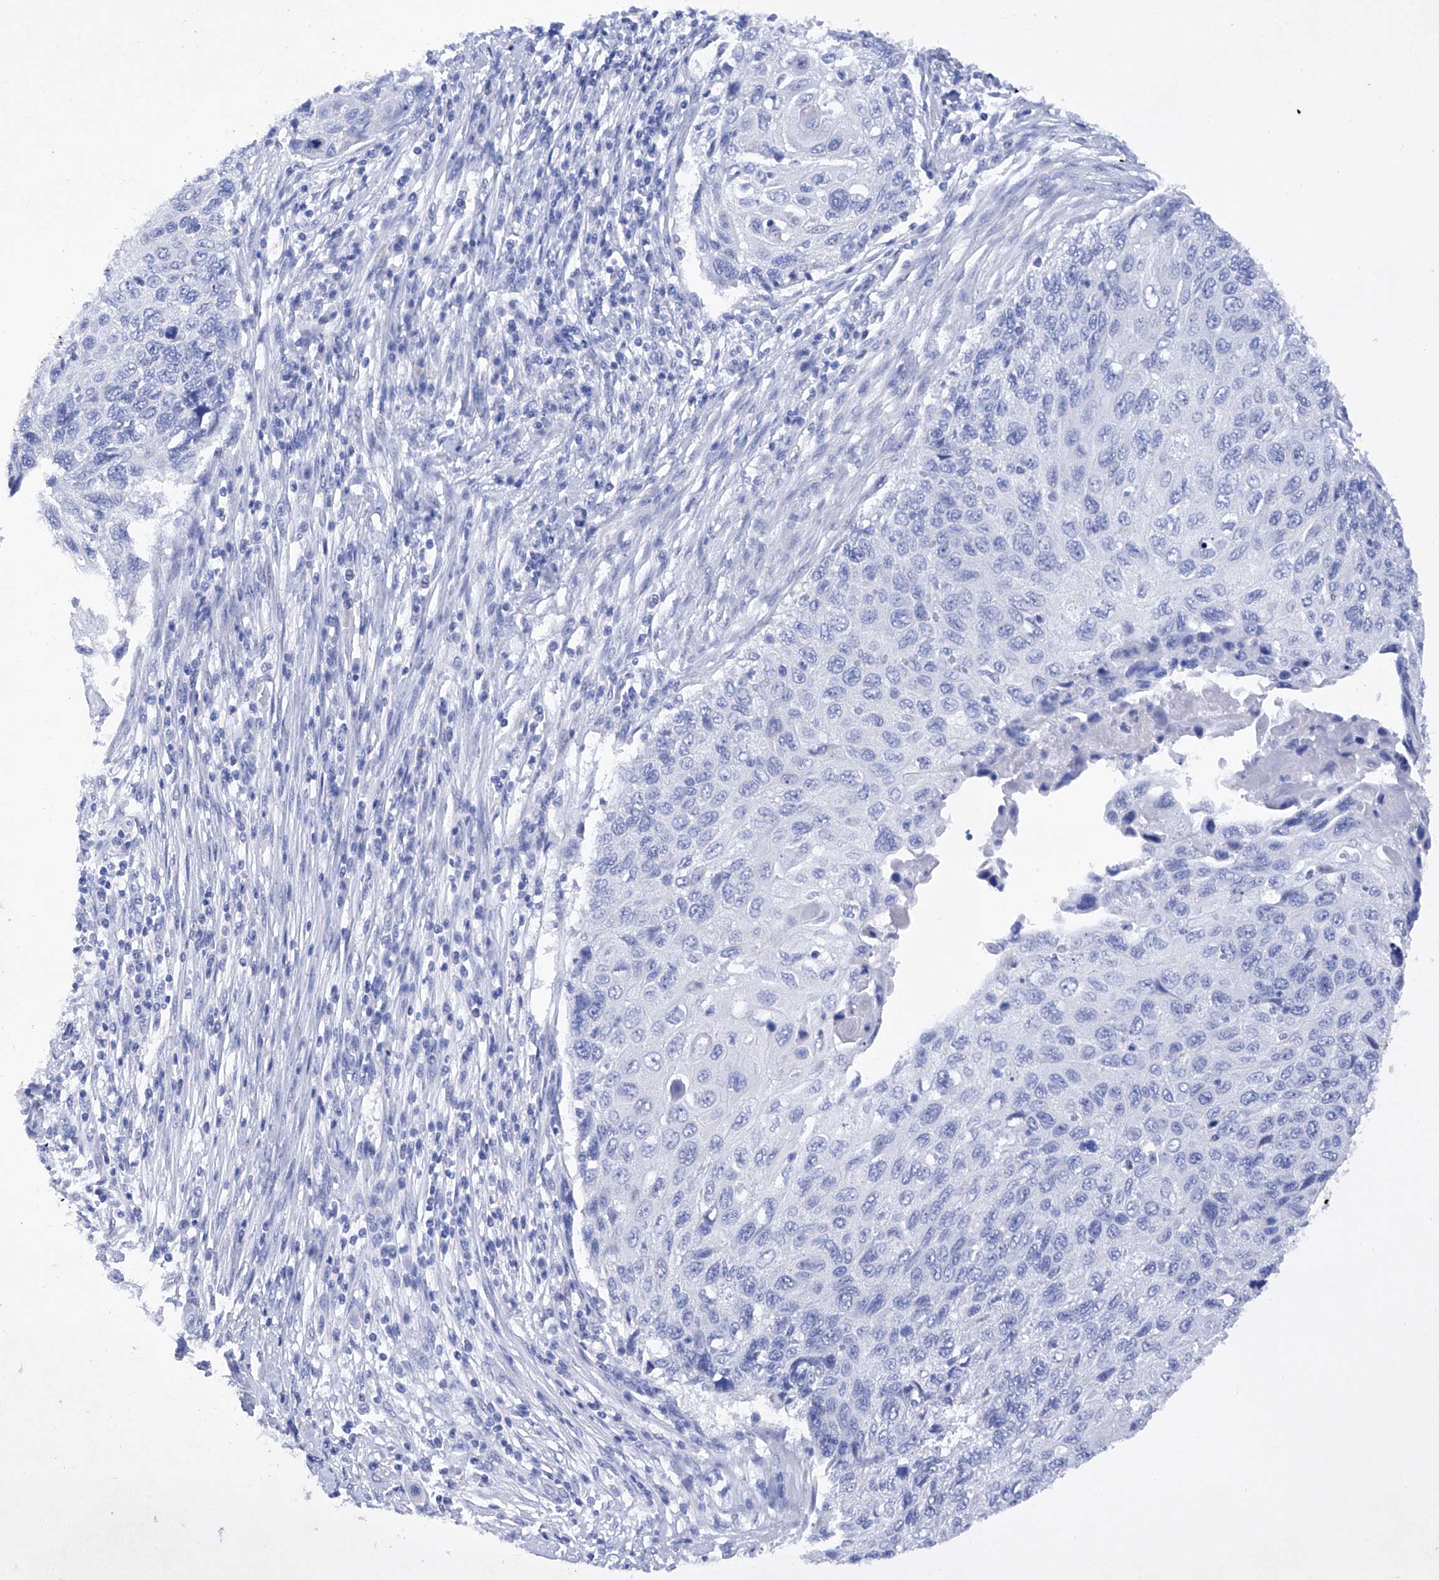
{"staining": {"intensity": "negative", "quantity": "none", "location": "none"}, "tissue": "cervical cancer", "cell_type": "Tumor cells", "image_type": "cancer", "snomed": [{"axis": "morphology", "description": "Squamous cell carcinoma, NOS"}, {"axis": "topography", "description": "Cervix"}], "caption": "A high-resolution histopathology image shows IHC staining of cervical cancer (squamous cell carcinoma), which reveals no significant expression in tumor cells.", "gene": "BARX2", "patient": {"sex": "female", "age": 70}}